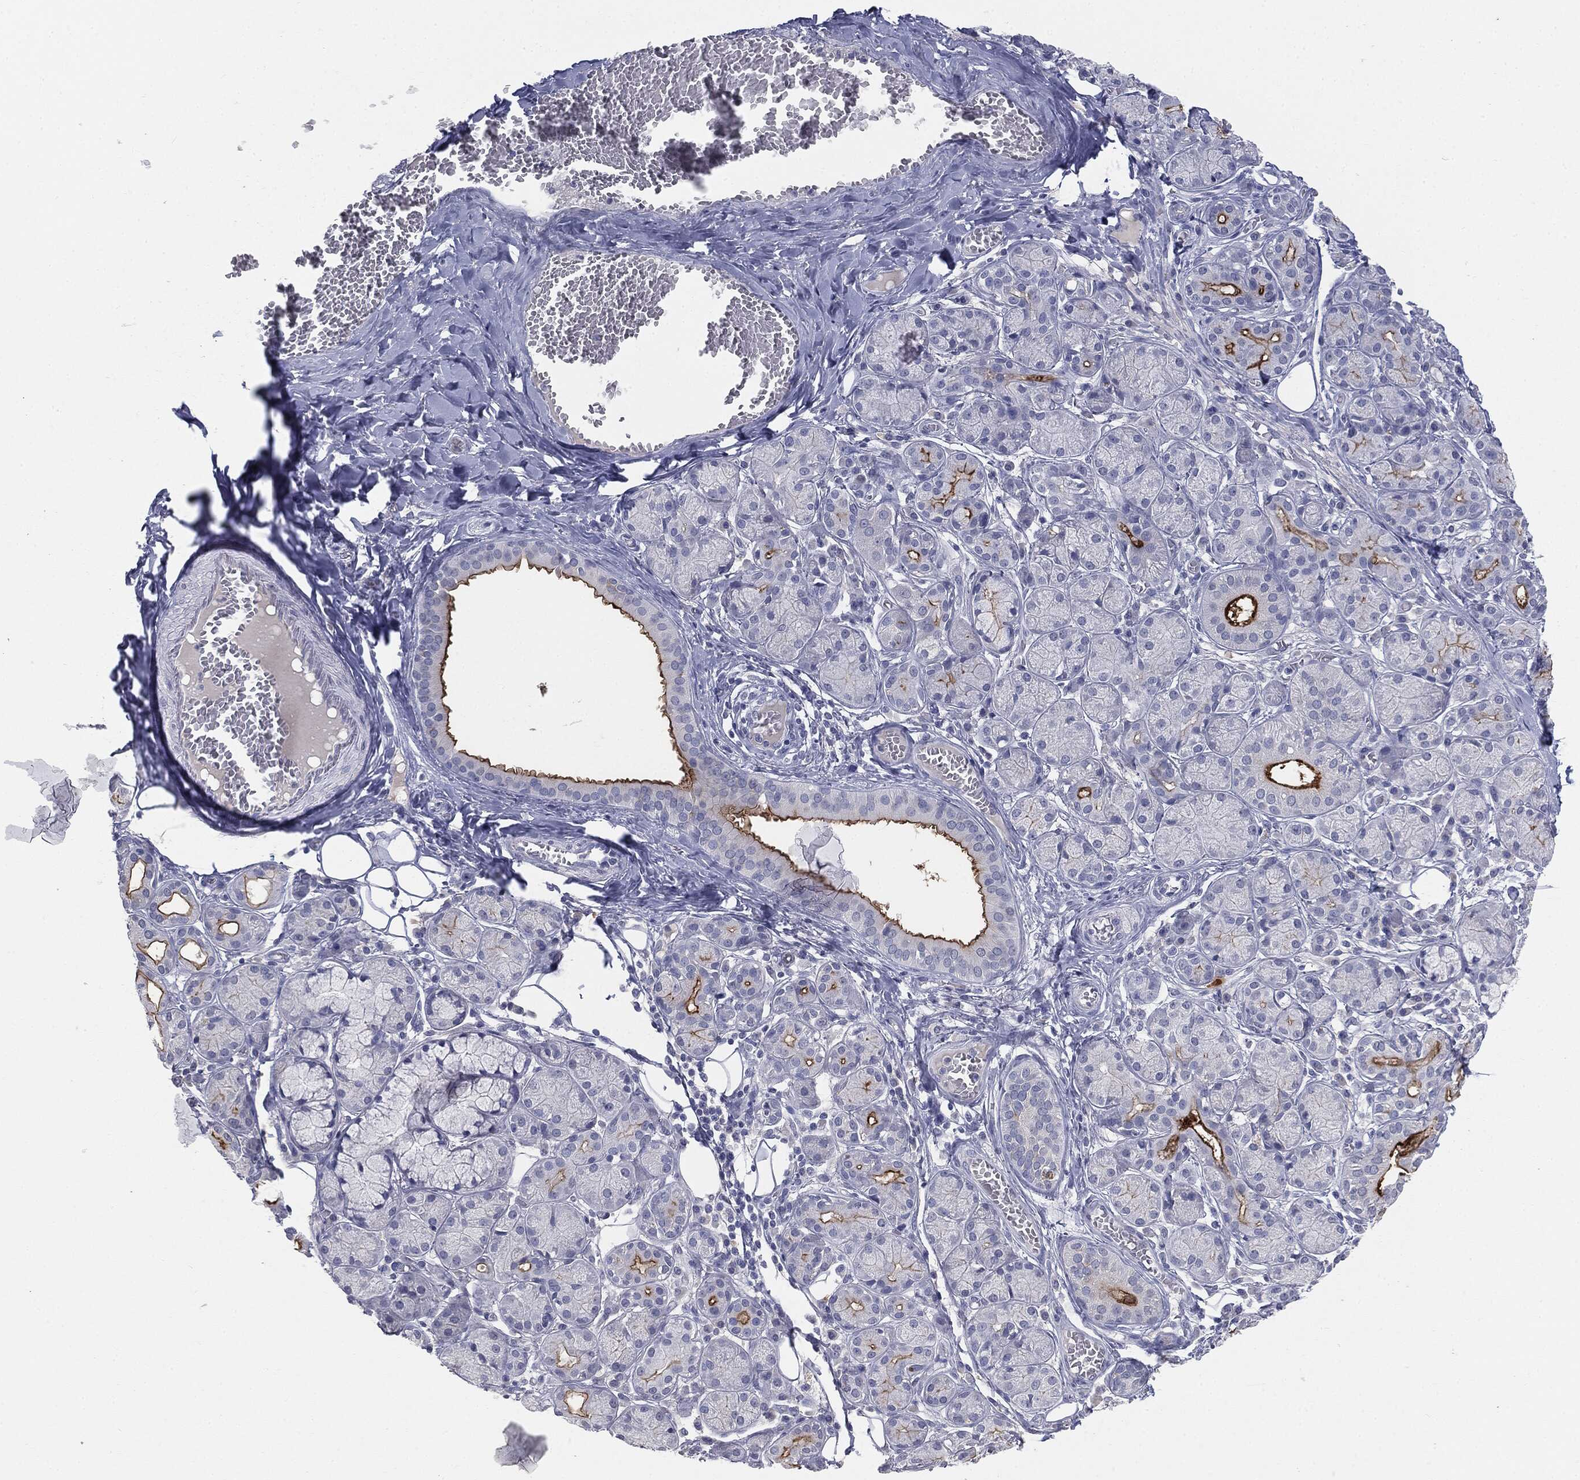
{"staining": {"intensity": "strong", "quantity": "<25%", "location": "cytoplasmic/membranous"}, "tissue": "salivary gland", "cell_type": "Glandular cells", "image_type": "normal", "snomed": [{"axis": "morphology", "description": "Normal tissue, NOS"}, {"axis": "topography", "description": "Salivary gland"}], "caption": "Immunohistochemistry (IHC) micrograph of unremarkable human salivary gland stained for a protein (brown), which shows medium levels of strong cytoplasmic/membranous staining in about <25% of glandular cells.", "gene": "MUC1", "patient": {"sex": "male", "age": 71}}